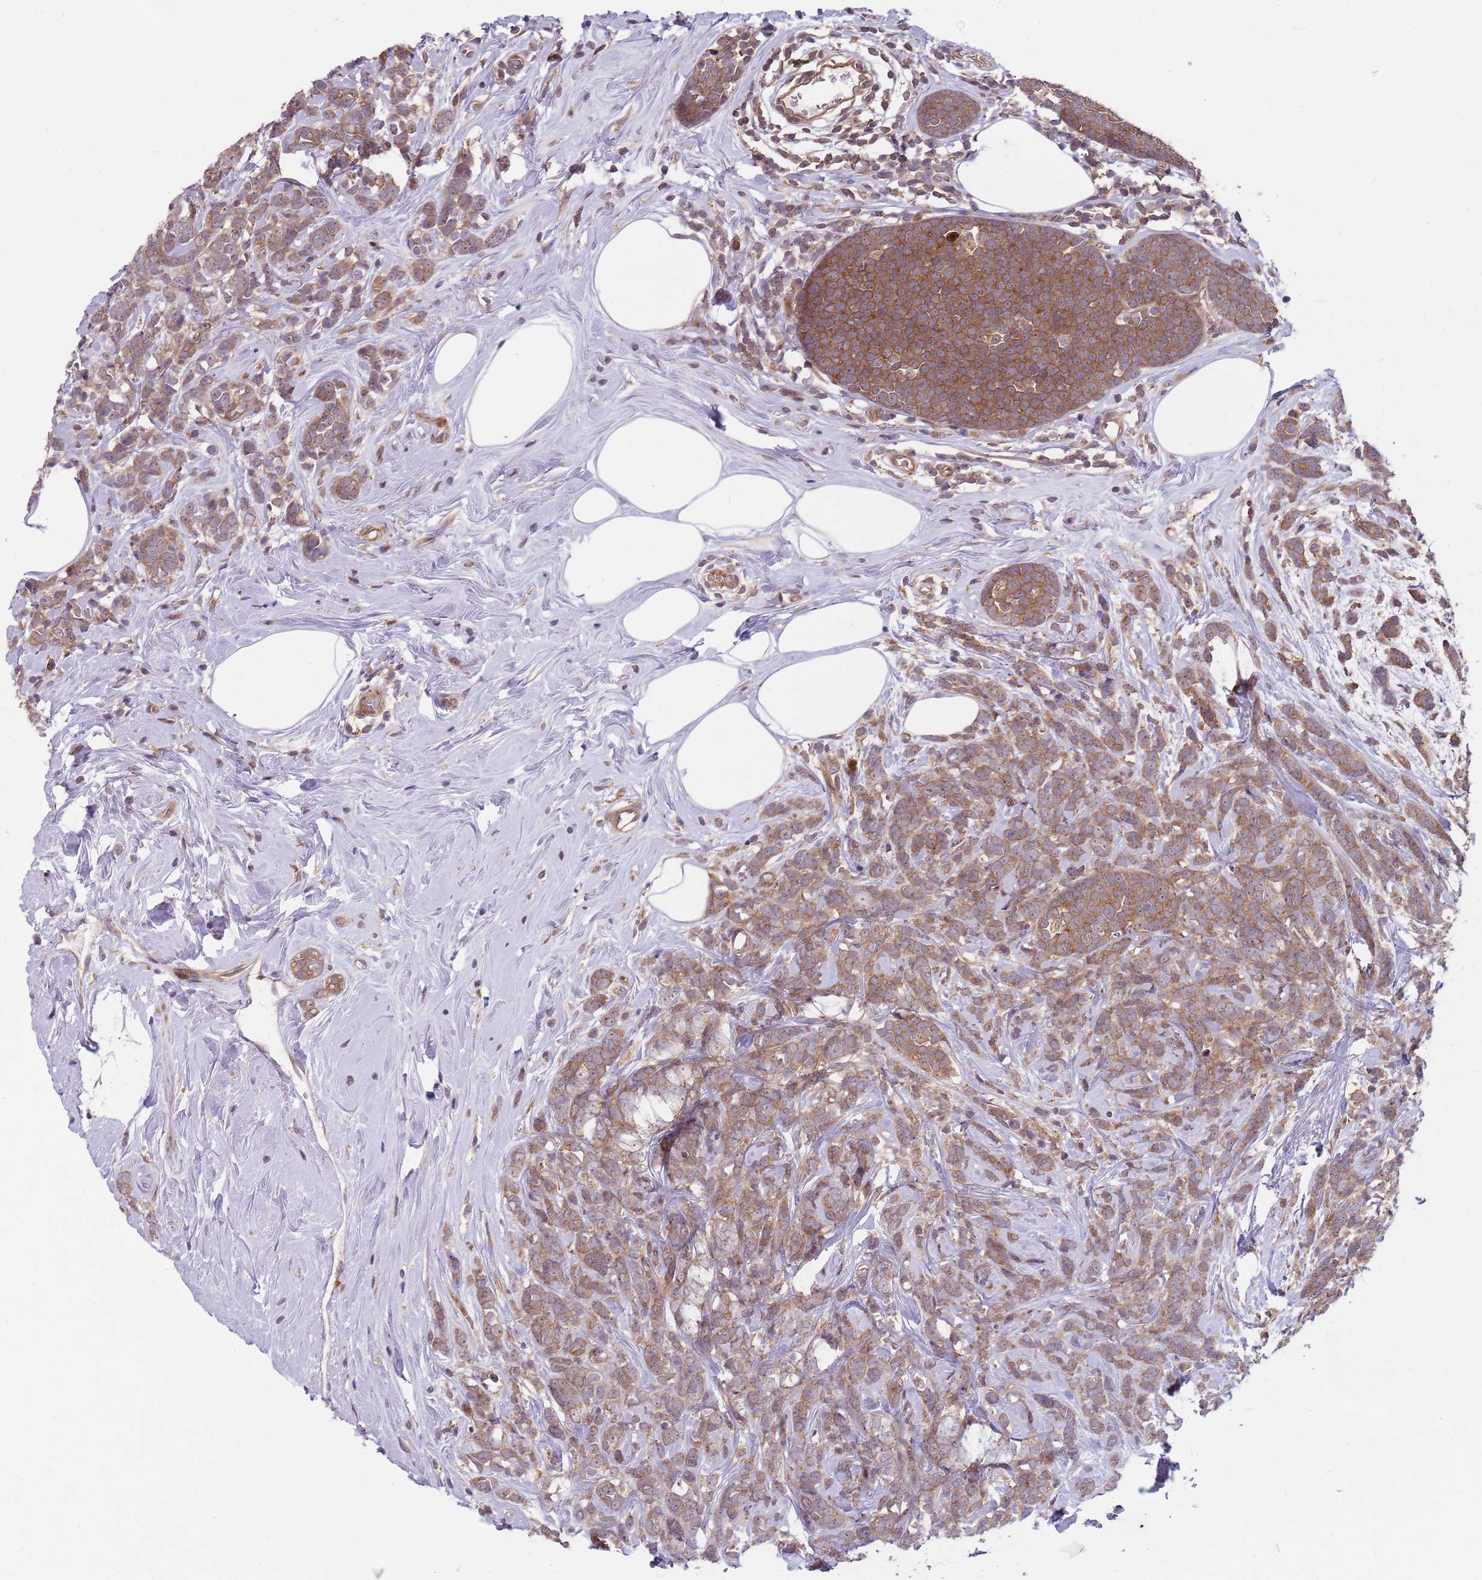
{"staining": {"intensity": "moderate", "quantity": ">75%", "location": "cytoplasmic/membranous"}, "tissue": "breast cancer", "cell_type": "Tumor cells", "image_type": "cancer", "snomed": [{"axis": "morphology", "description": "Lobular carcinoma"}, {"axis": "topography", "description": "Breast"}], "caption": "Moderate cytoplasmic/membranous protein expression is appreciated in about >75% of tumor cells in breast cancer. (Stains: DAB (3,3'-diaminobenzidine) in brown, nuclei in blue, Microscopy: brightfield microscopy at high magnification).", "gene": "GGA1", "patient": {"sex": "female", "age": 58}}